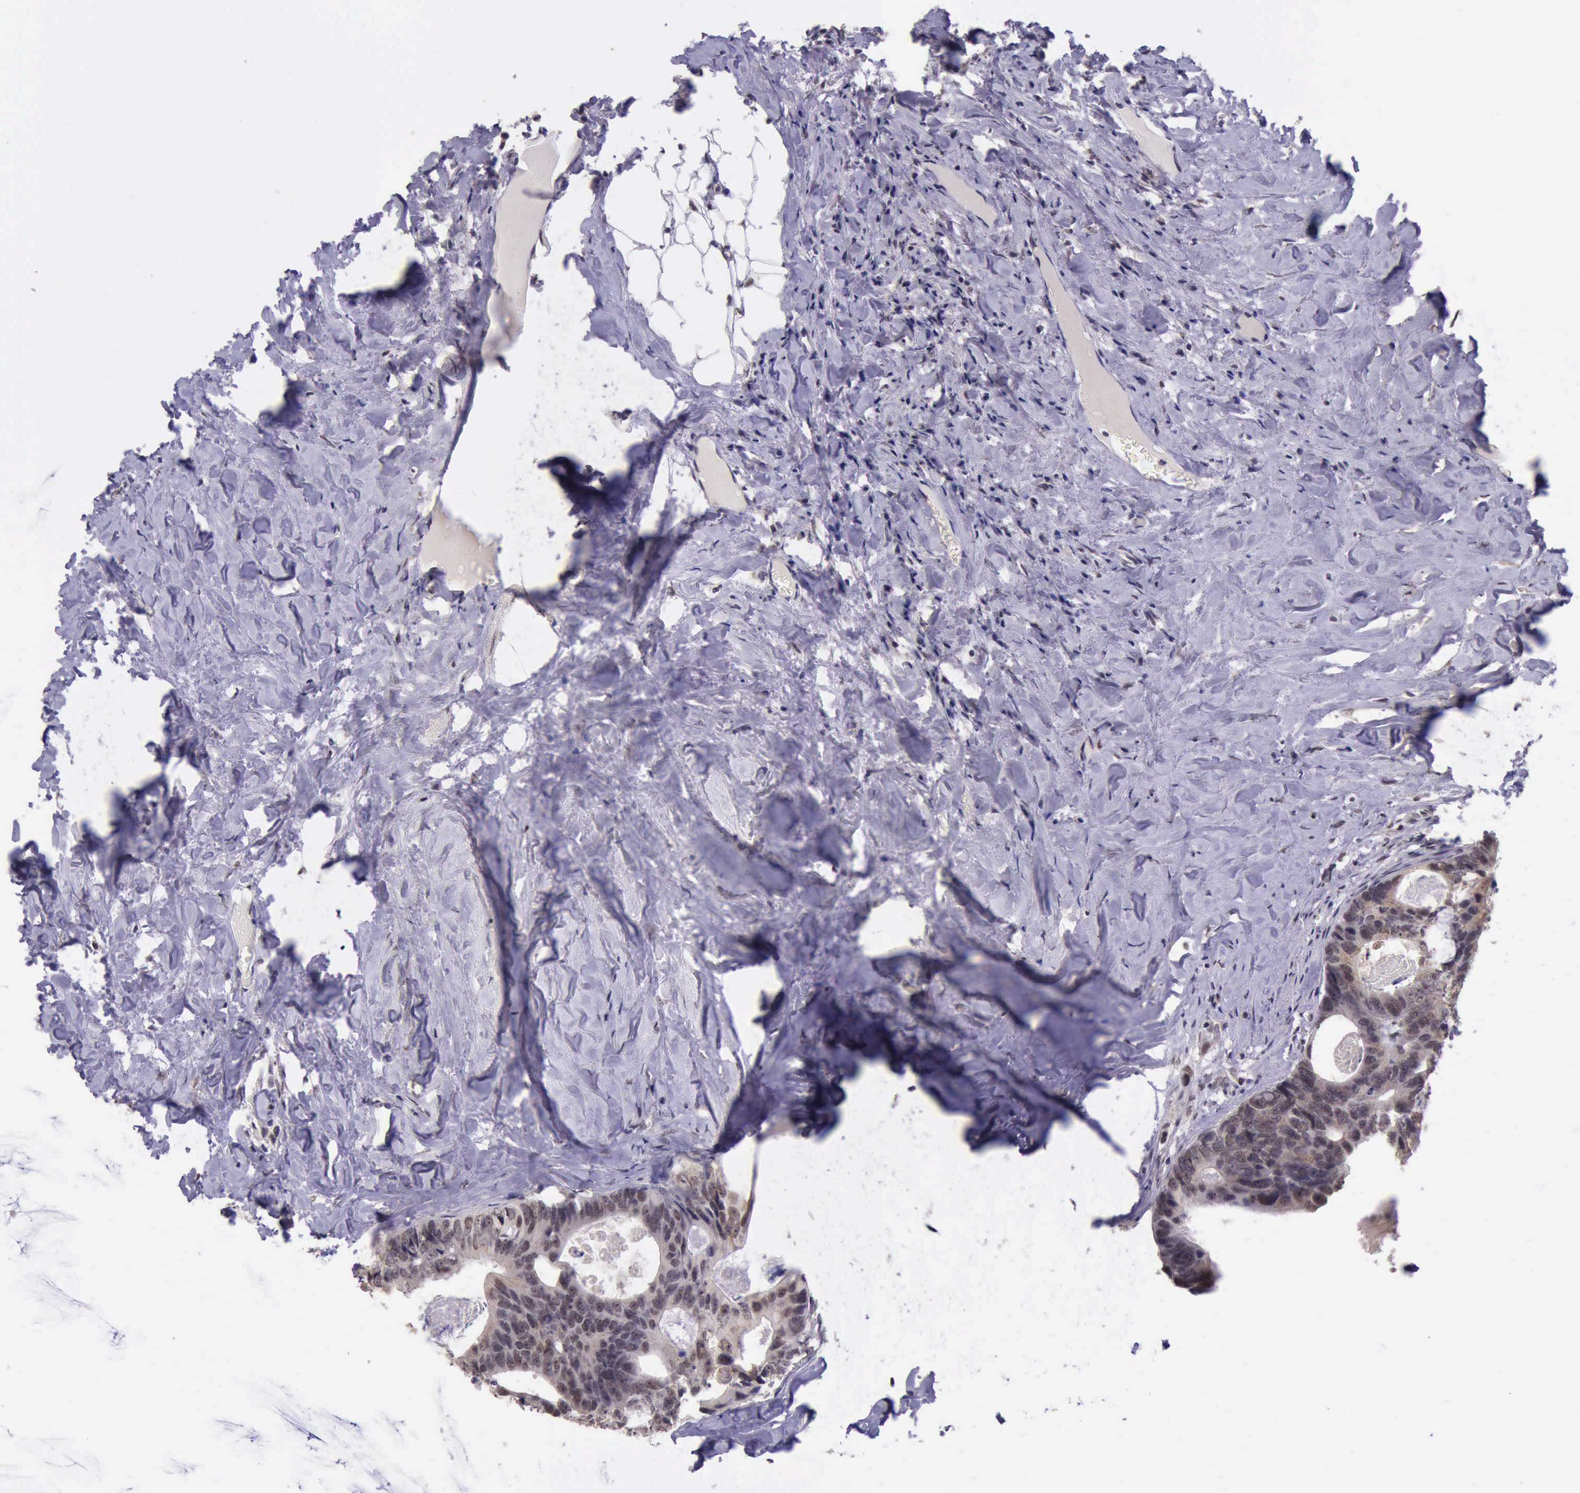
{"staining": {"intensity": "weak", "quantity": ">75%", "location": "nuclear"}, "tissue": "colorectal cancer", "cell_type": "Tumor cells", "image_type": "cancer", "snomed": [{"axis": "morphology", "description": "Adenocarcinoma, NOS"}, {"axis": "topography", "description": "Colon"}], "caption": "Weak nuclear staining is appreciated in approximately >75% of tumor cells in adenocarcinoma (colorectal).", "gene": "PRPF39", "patient": {"sex": "female", "age": 55}}